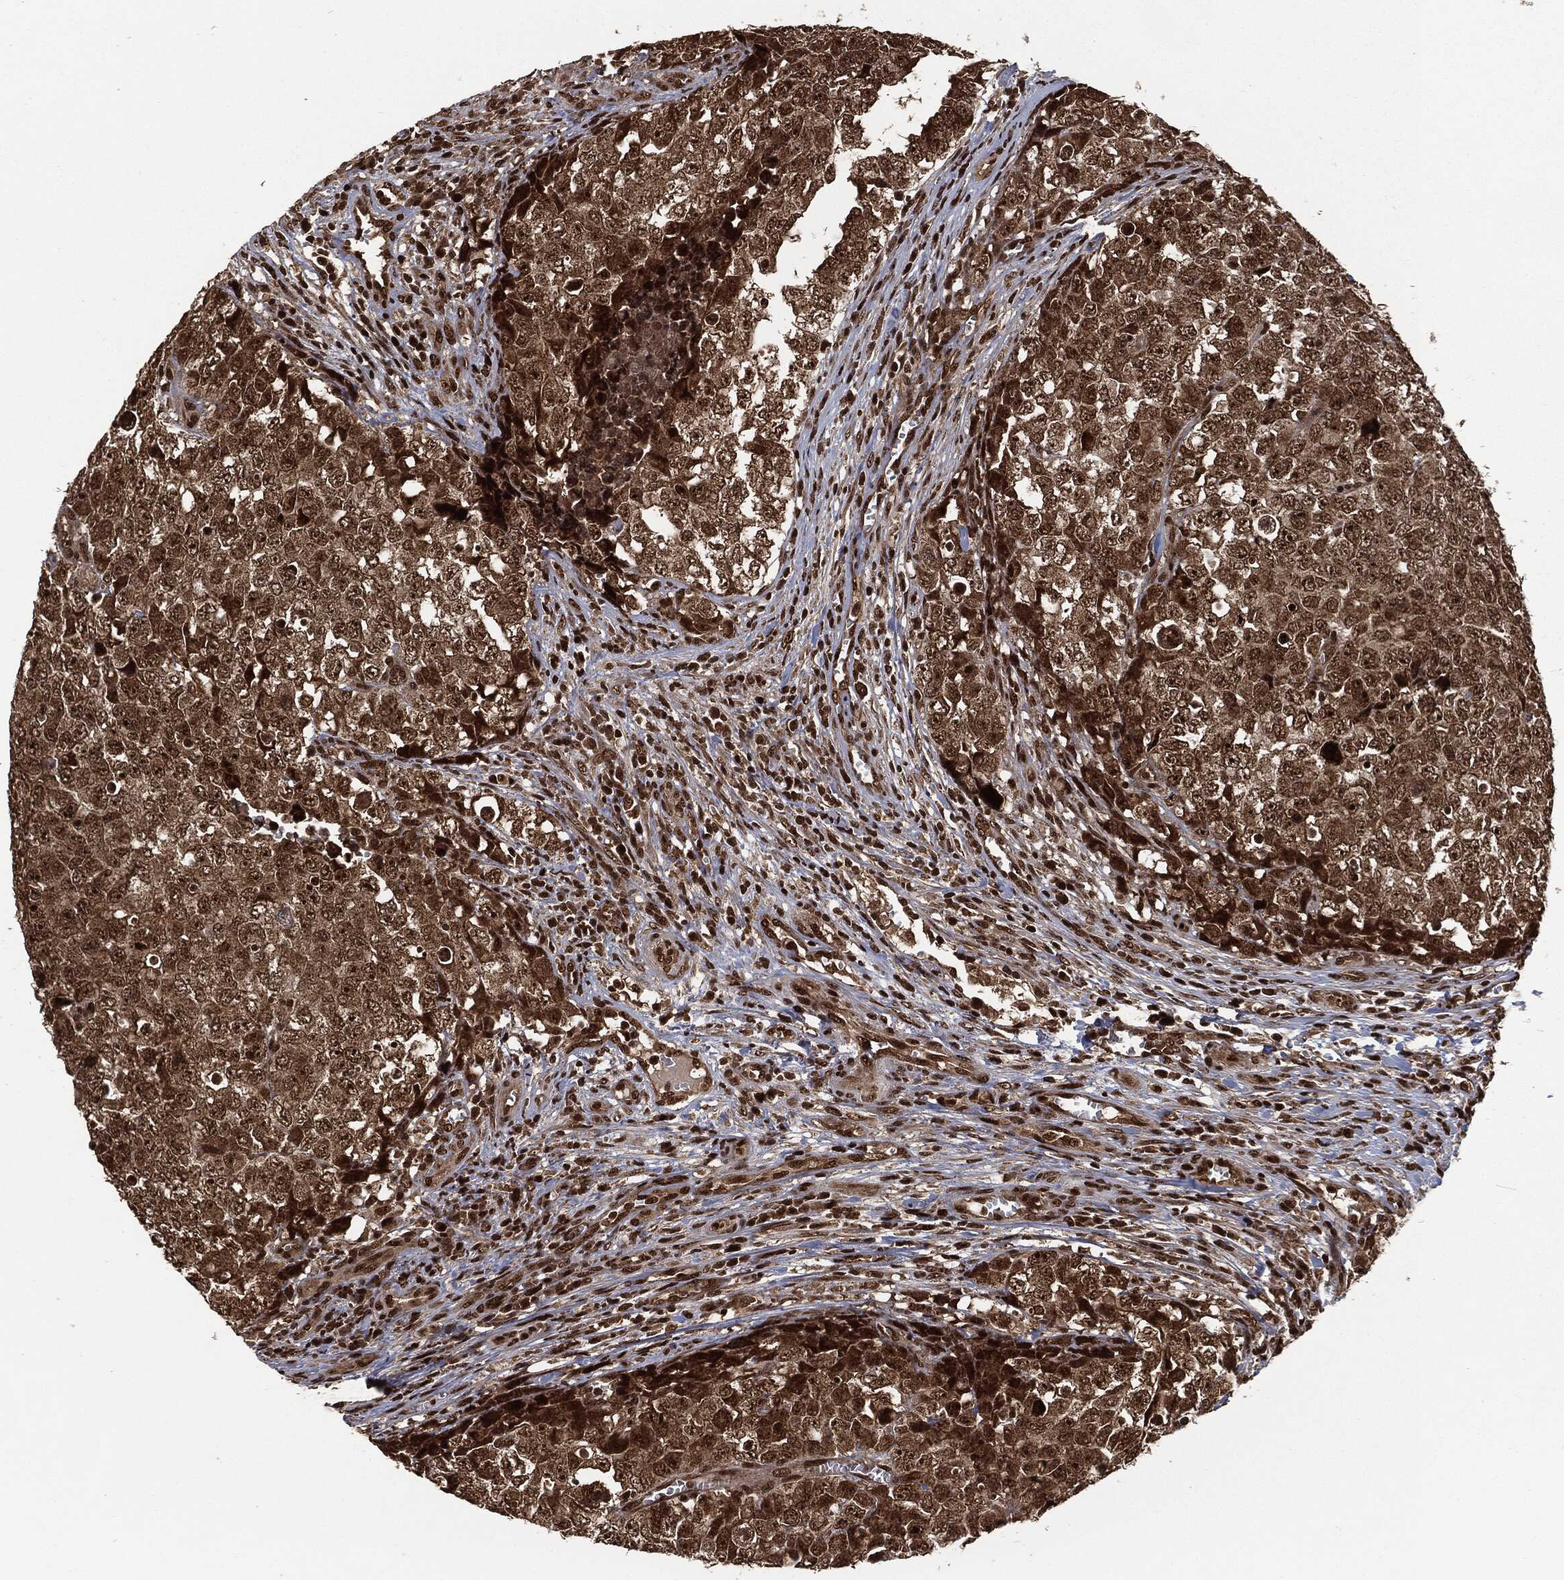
{"staining": {"intensity": "strong", "quantity": "<25%", "location": "cytoplasmic/membranous,nuclear"}, "tissue": "testis cancer", "cell_type": "Tumor cells", "image_type": "cancer", "snomed": [{"axis": "morphology", "description": "Carcinoma, Embryonal, NOS"}, {"axis": "topography", "description": "Testis"}], "caption": "Immunohistochemical staining of human testis cancer (embryonal carcinoma) shows strong cytoplasmic/membranous and nuclear protein positivity in about <25% of tumor cells. The staining was performed using DAB (3,3'-diaminobenzidine), with brown indicating positive protein expression. Nuclei are stained blue with hematoxylin.", "gene": "NGRN", "patient": {"sex": "male", "age": 23}}